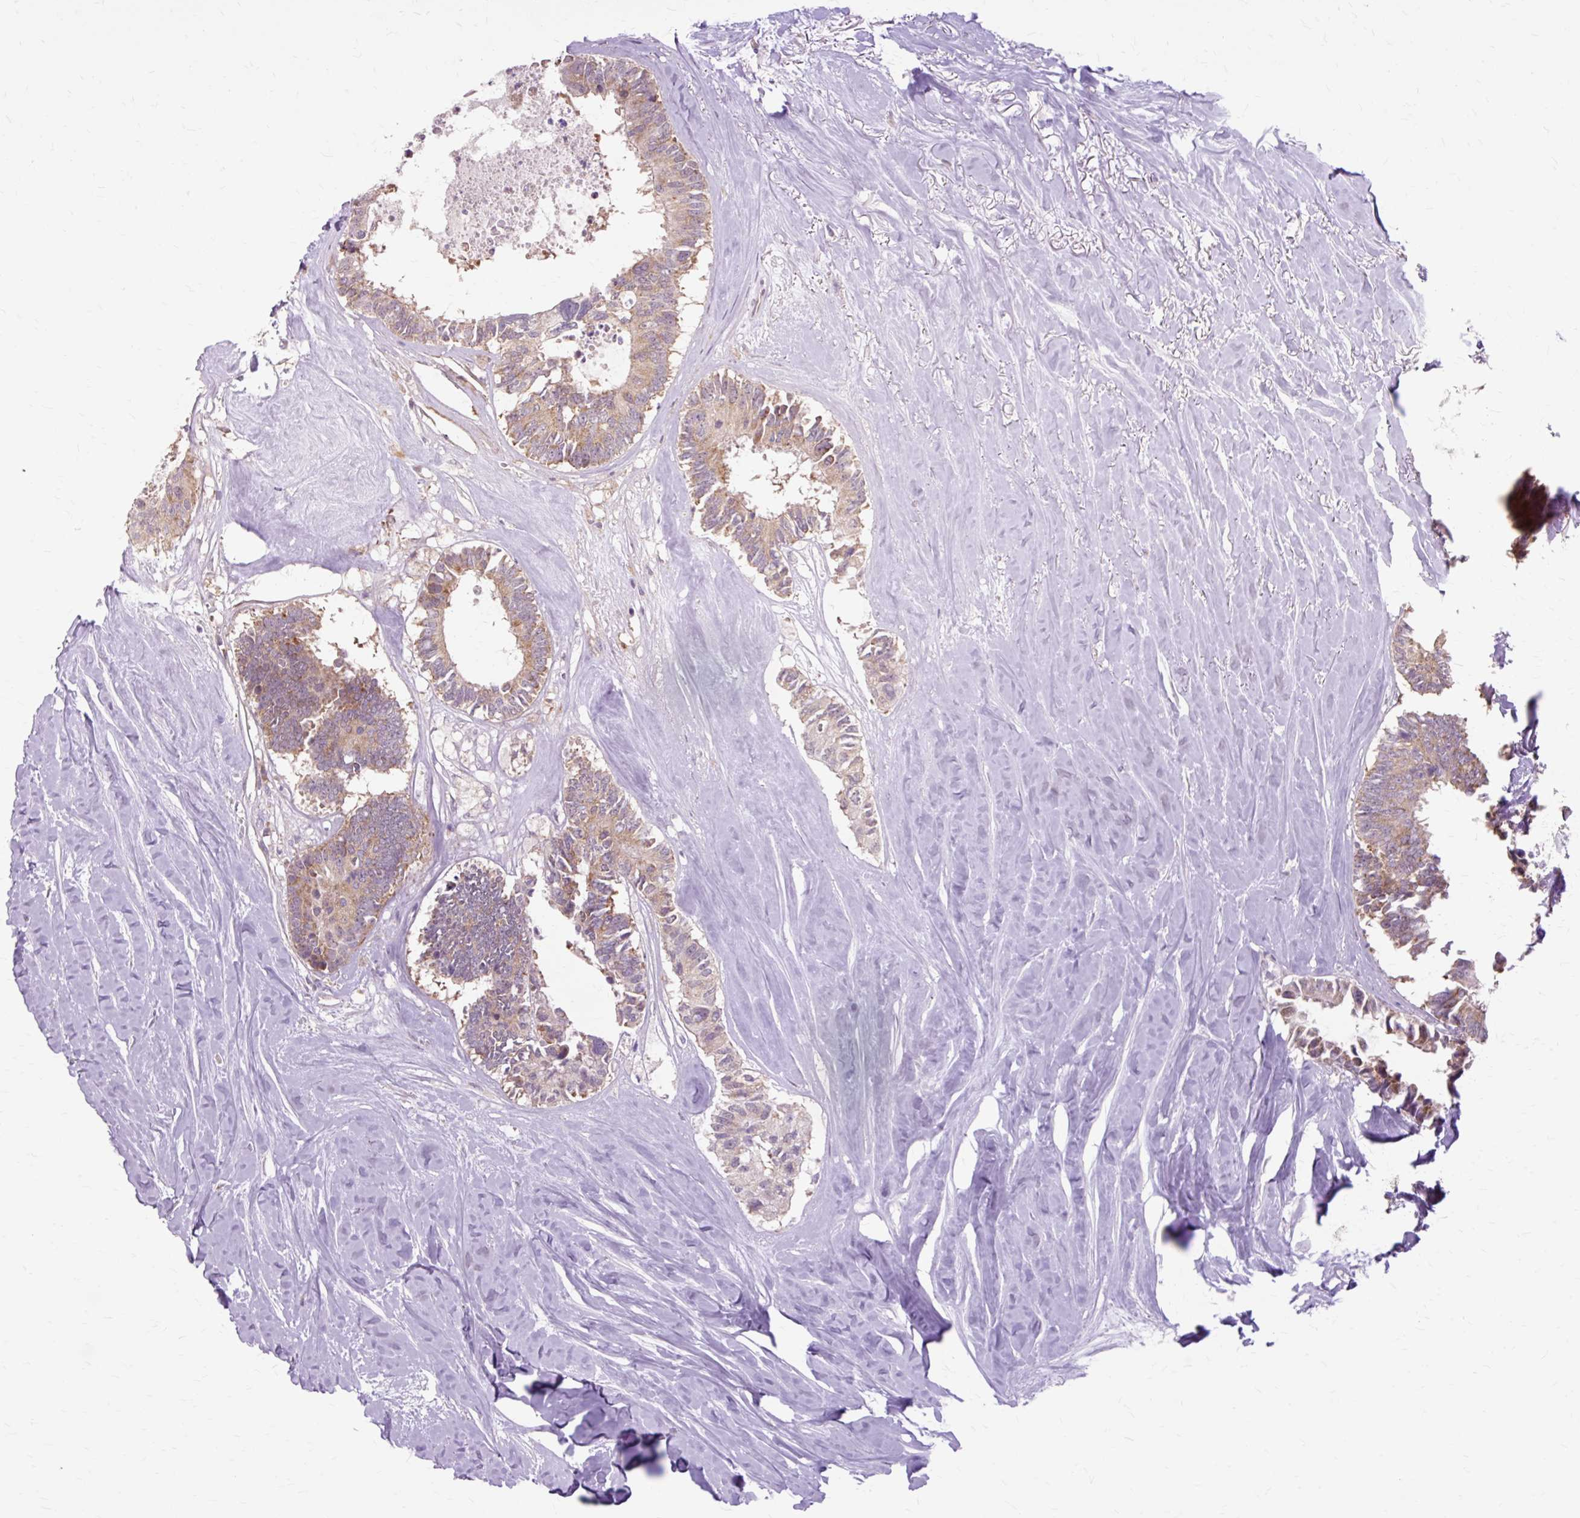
{"staining": {"intensity": "moderate", "quantity": ">75%", "location": "cytoplasmic/membranous"}, "tissue": "colorectal cancer", "cell_type": "Tumor cells", "image_type": "cancer", "snomed": [{"axis": "morphology", "description": "Adenocarcinoma, NOS"}, {"axis": "topography", "description": "Colon"}, {"axis": "topography", "description": "Rectum"}], "caption": "The image displays staining of colorectal adenocarcinoma, revealing moderate cytoplasmic/membranous protein staining (brown color) within tumor cells.", "gene": "GEMIN2", "patient": {"sex": "male", "age": 57}}